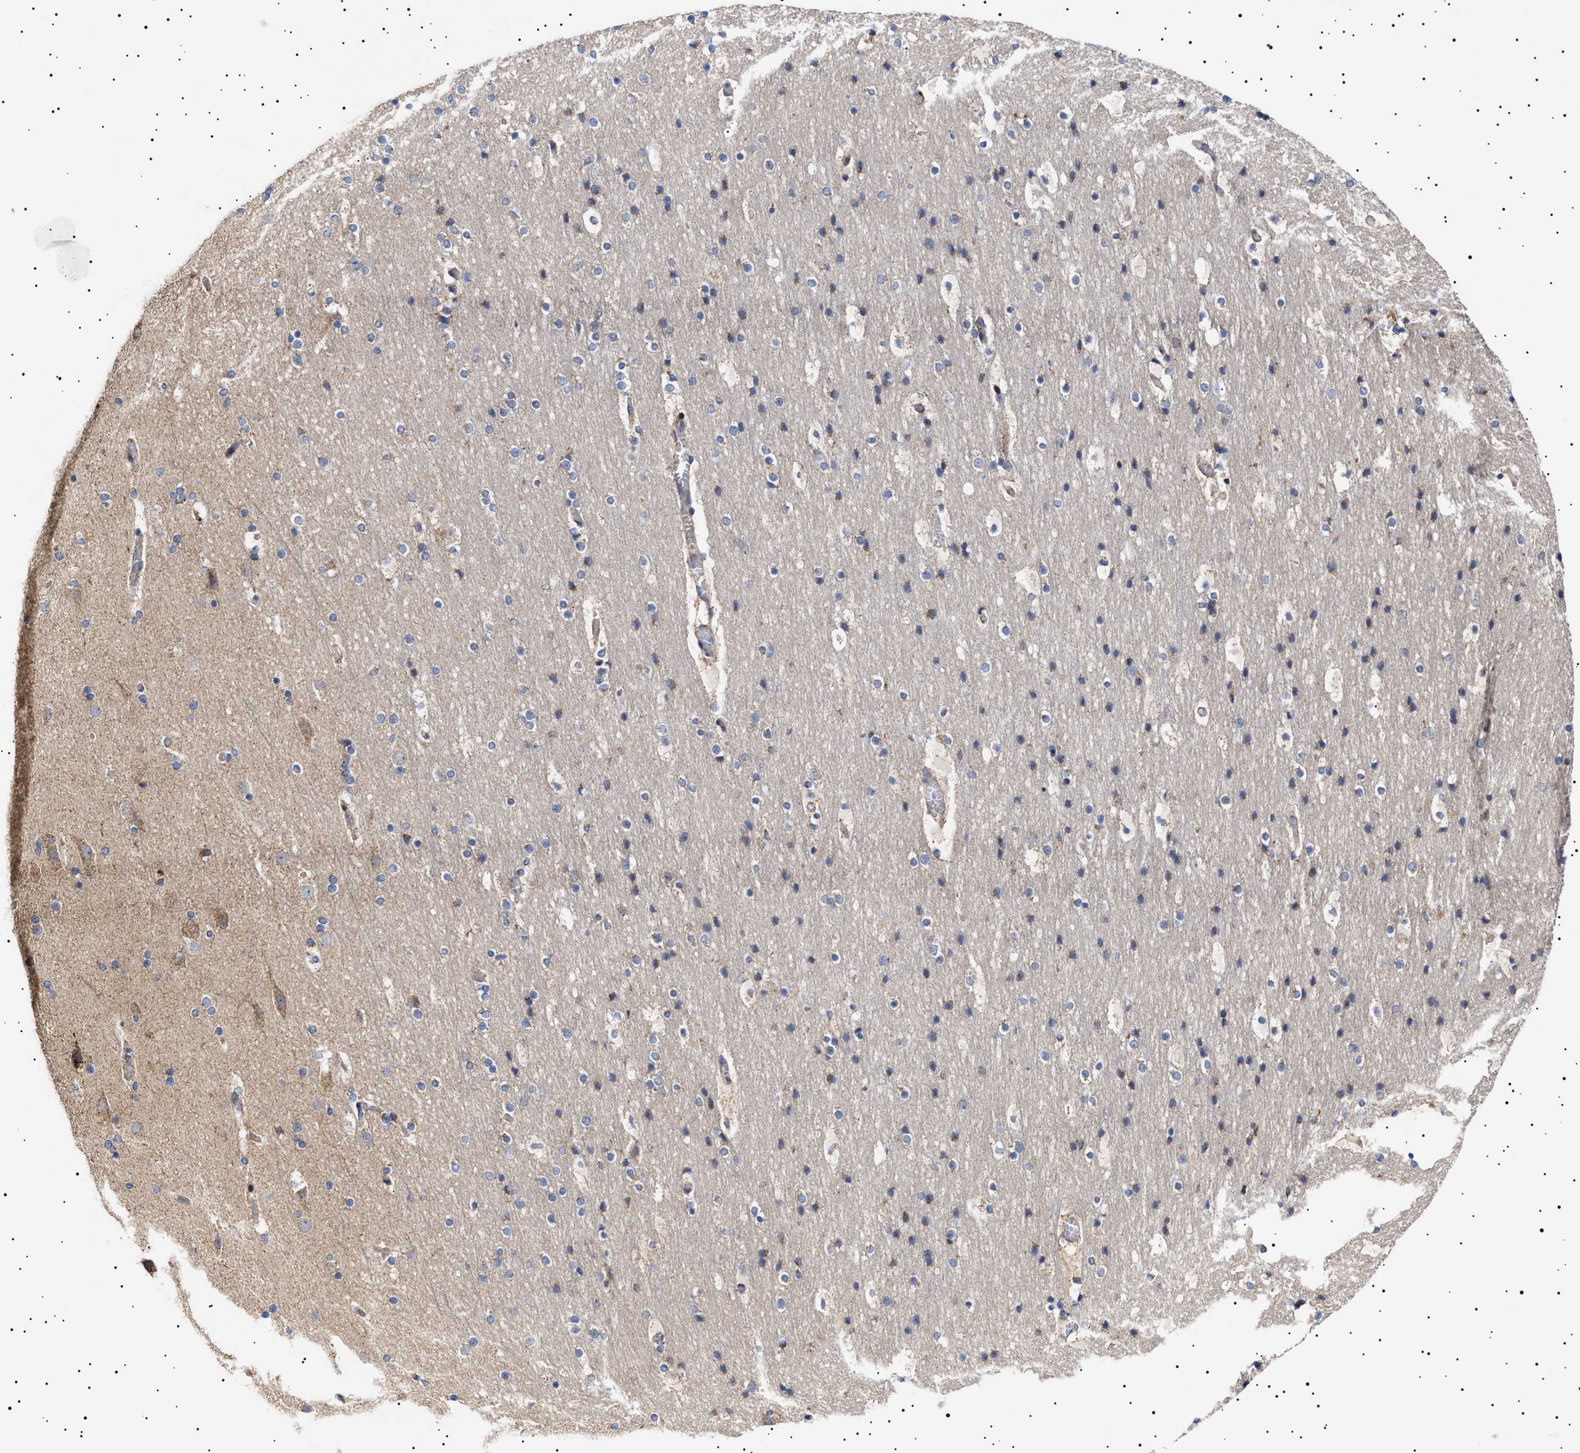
{"staining": {"intensity": "weak", "quantity": "25%-75%", "location": "cytoplasmic/membranous"}, "tissue": "cerebral cortex", "cell_type": "Endothelial cells", "image_type": "normal", "snomed": [{"axis": "morphology", "description": "Normal tissue, NOS"}, {"axis": "topography", "description": "Cerebral cortex"}], "caption": "Immunohistochemistry (IHC) of normal cerebral cortex exhibits low levels of weak cytoplasmic/membranous positivity in approximately 25%-75% of endothelial cells.", "gene": "MRPL10", "patient": {"sex": "male", "age": 57}}